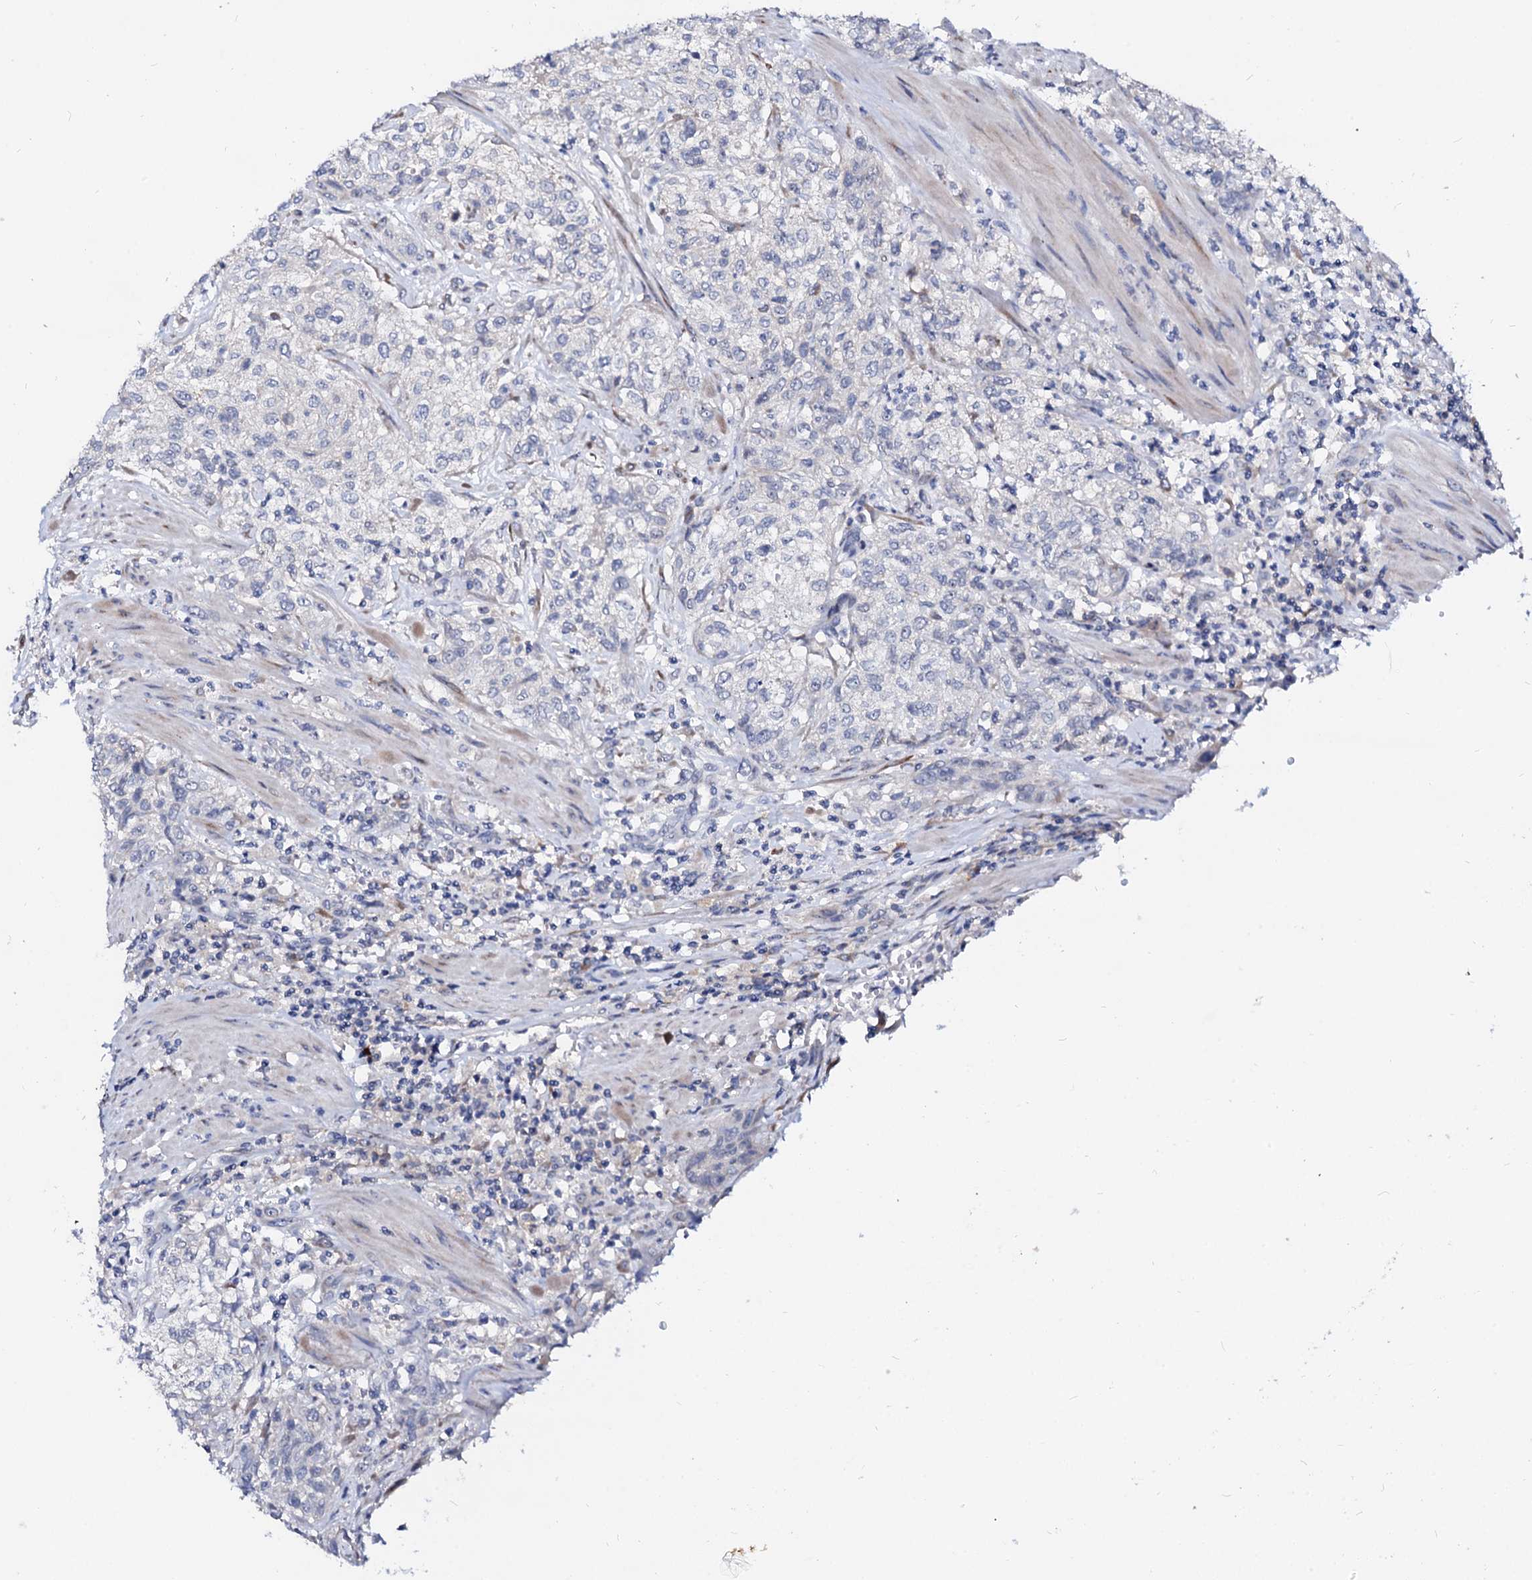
{"staining": {"intensity": "negative", "quantity": "none", "location": "none"}, "tissue": "urothelial cancer", "cell_type": "Tumor cells", "image_type": "cancer", "snomed": [{"axis": "morphology", "description": "Normal tissue, NOS"}, {"axis": "morphology", "description": "Urothelial carcinoma, NOS"}, {"axis": "topography", "description": "Urinary bladder"}, {"axis": "topography", "description": "Peripheral nerve tissue"}], "caption": "The micrograph demonstrates no significant positivity in tumor cells of transitional cell carcinoma. (DAB (3,3'-diaminobenzidine) immunohistochemistry with hematoxylin counter stain).", "gene": "BTBD16", "patient": {"sex": "male", "age": 35}}